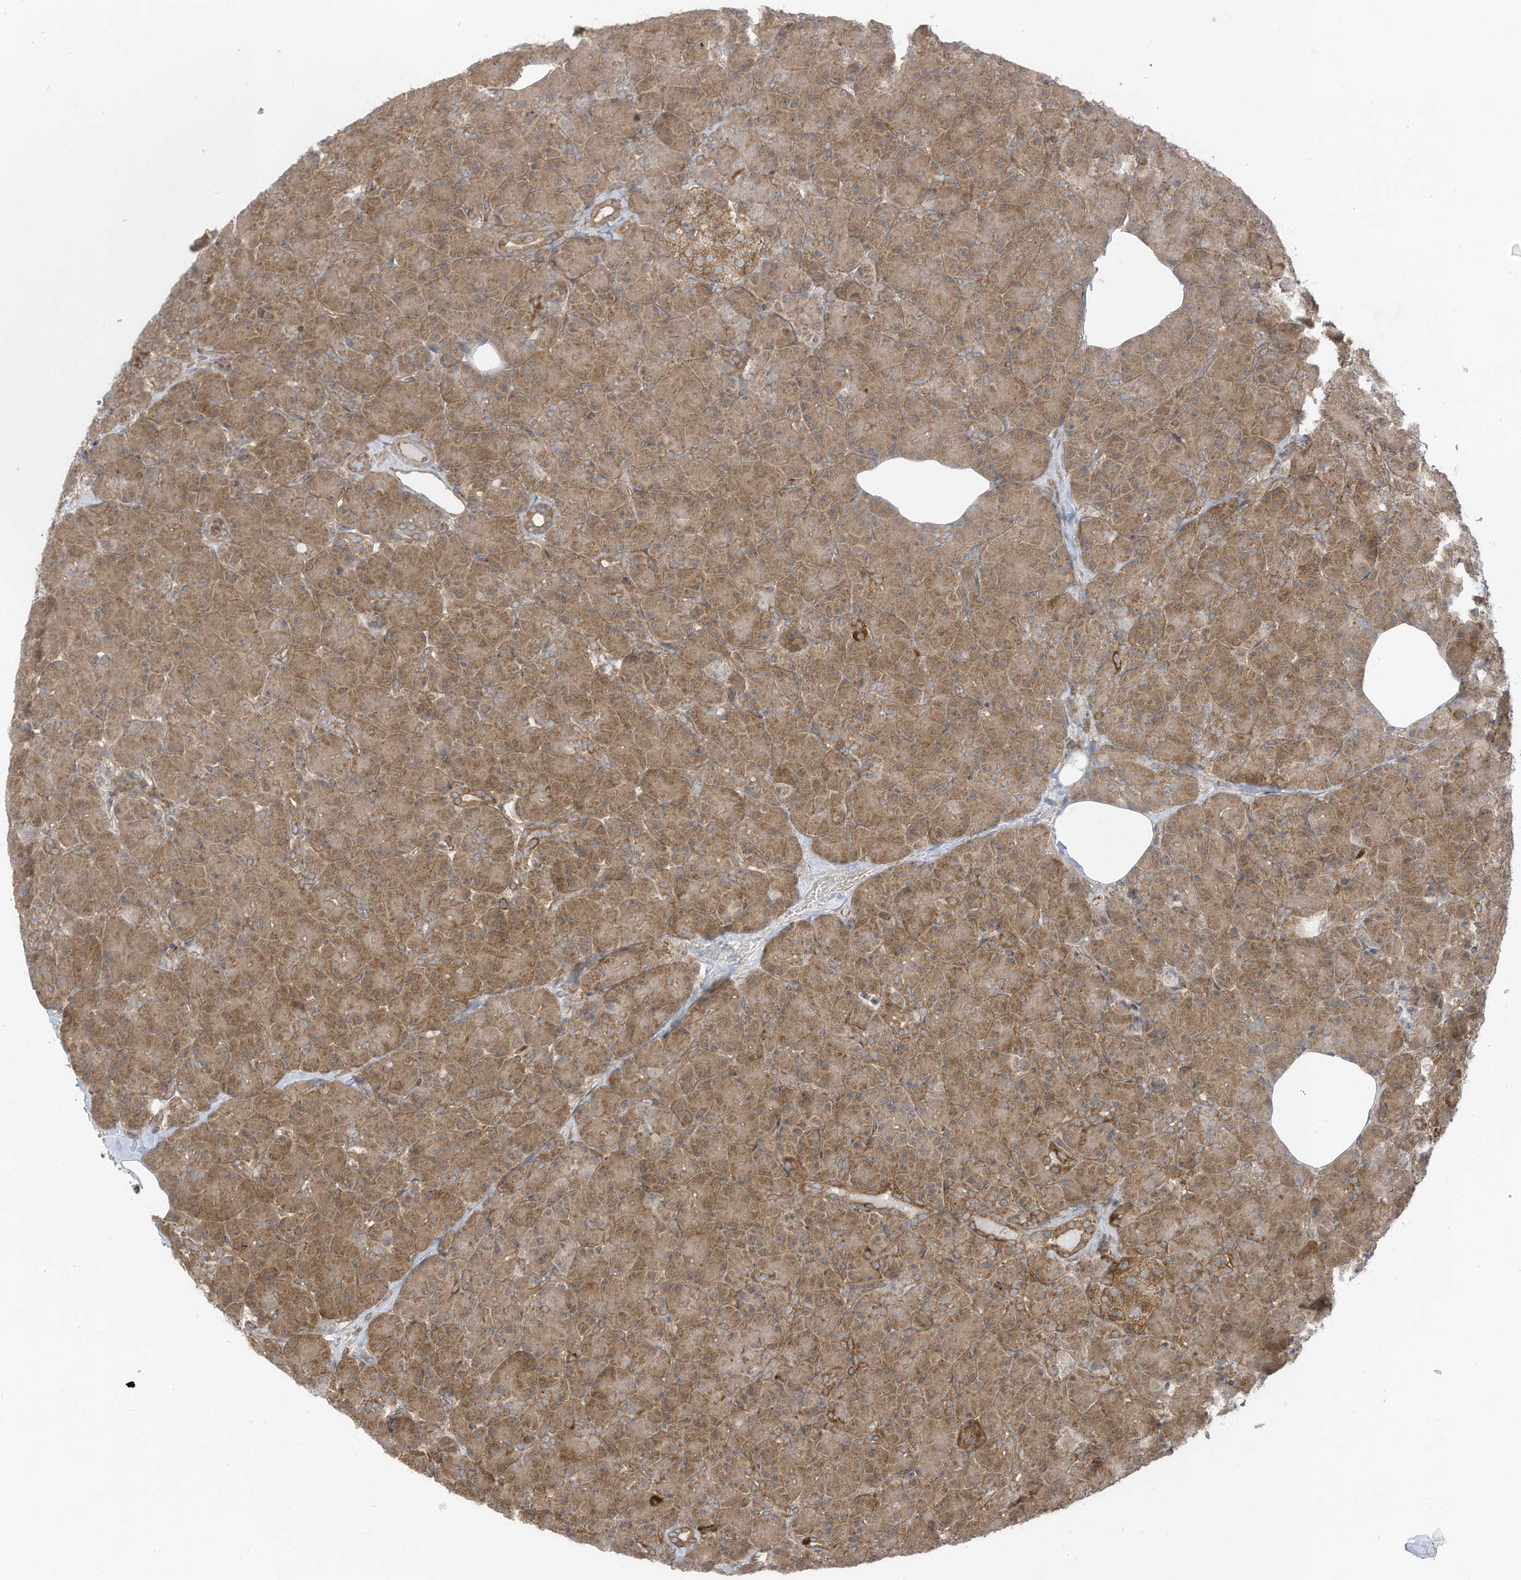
{"staining": {"intensity": "moderate", "quantity": ">75%", "location": "cytoplasmic/membranous"}, "tissue": "pancreas", "cell_type": "Exocrine glandular cells", "image_type": "normal", "snomed": [{"axis": "morphology", "description": "Normal tissue, NOS"}, {"axis": "topography", "description": "Pancreas"}], "caption": "The photomicrograph displays staining of unremarkable pancreas, revealing moderate cytoplasmic/membranous protein positivity (brown color) within exocrine glandular cells.", "gene": "REPS1", "patient": {"sex": "female", "age": 43}}